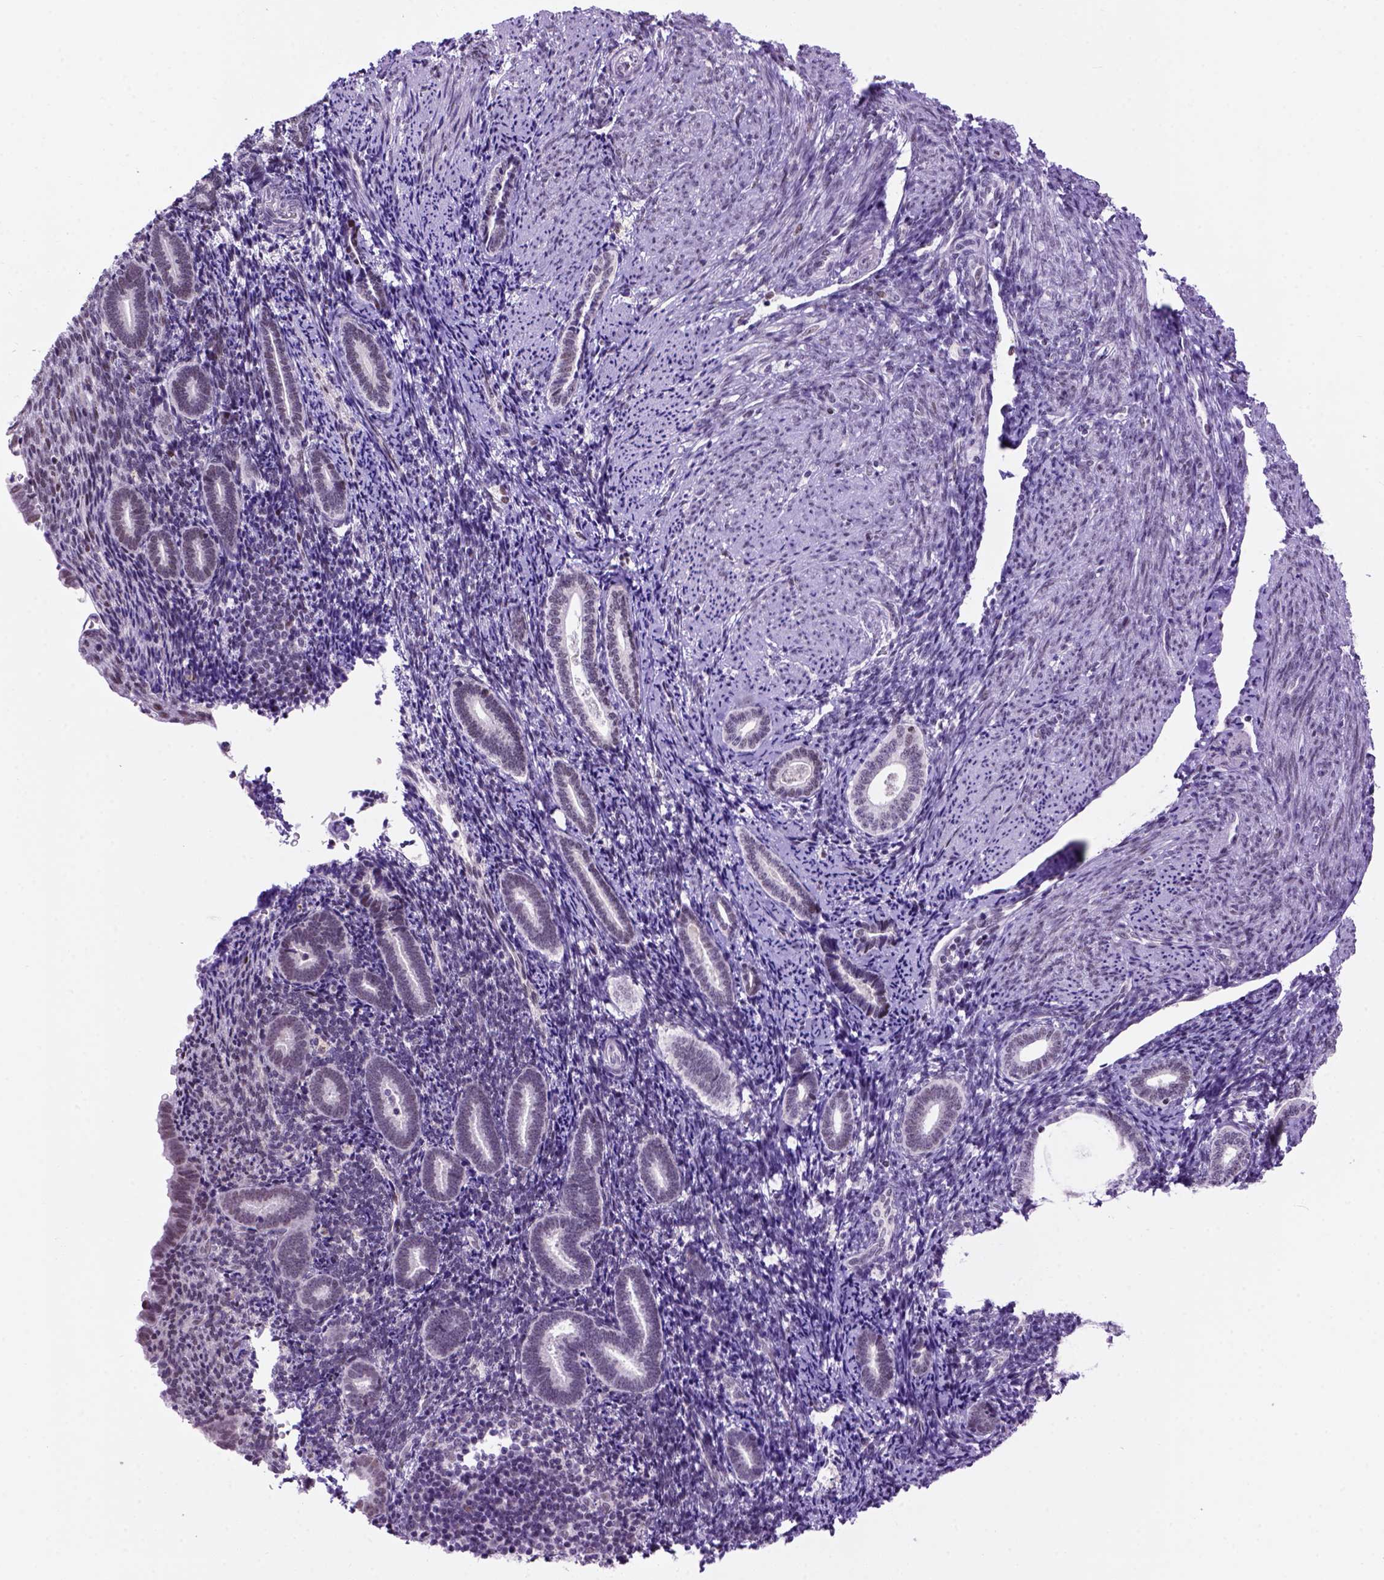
{"staining": {"intensity": "weak", "quantity": "<25%", "location": "nuclear"}, "tissue": "endometrium", "cell_type": "Cells in endometrial stroma", "image_type": "normal", "snomed": [{"axis": "morphology", "description": "Normal tissue, NOS"}, {"axis": "topography", "description": "Endometrium"}], "caption": "IHC of normal human endometrium exhibits no staining in cells in endometrial stroma.", "gene": "TBPL1", "patient": {"sex": "female", "age": 57}}